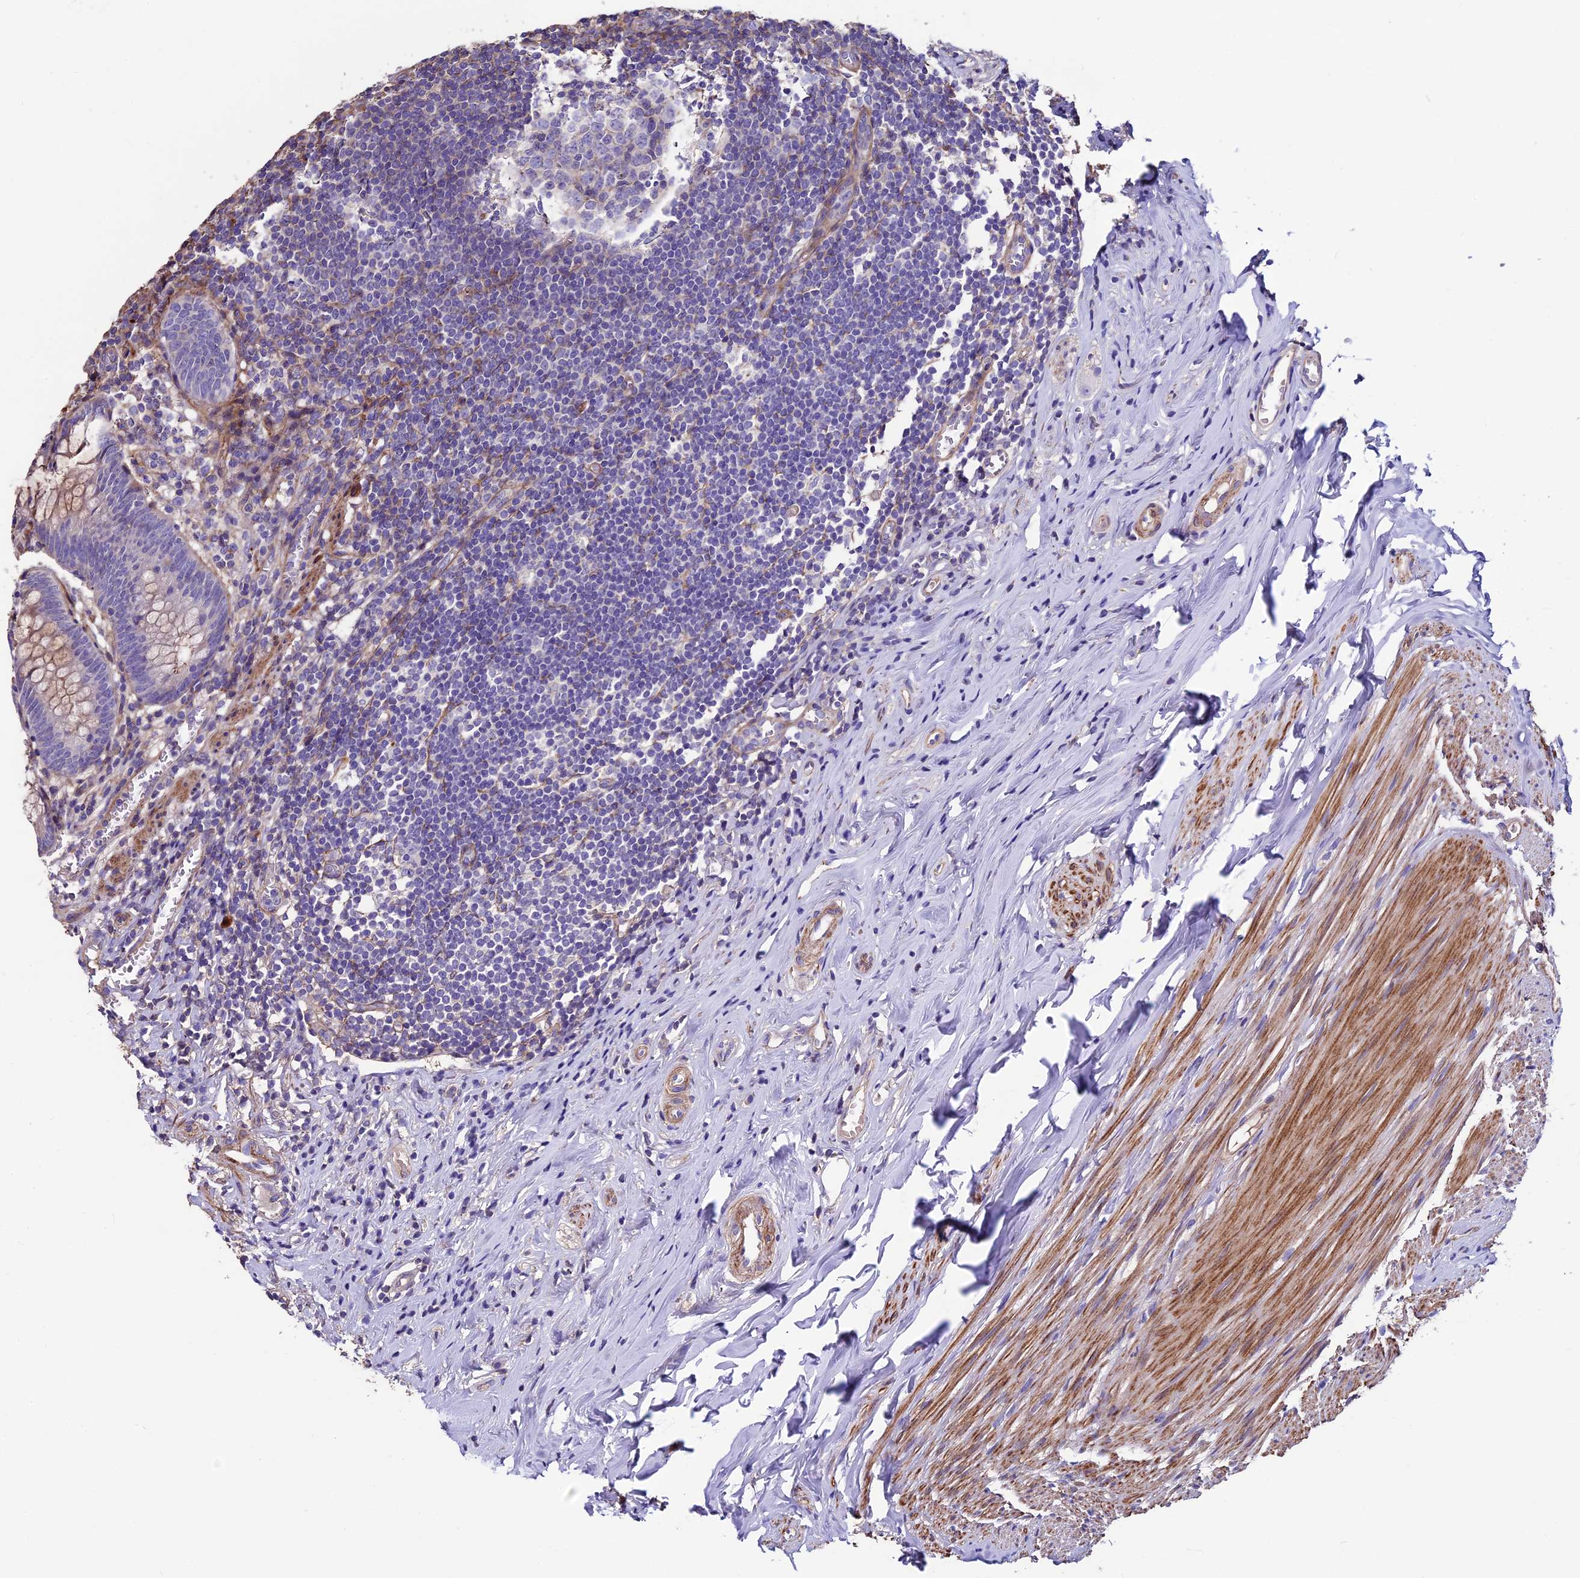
{"staining": {"intensity": "moderate", "quantity": "25%-75%", "location": "cytoplasmic/membranous"}, "tissue": "appendix", "cell_type": "Glandular cells", "image_type": "normal", "snomed": [{"axis": "morphology", "description": "Normal tissue, NOS"}, {"axis": "topography", "description": "Appendix"}], "caption": "Glandular cells reveal medium levels of moderate cytoplasmic/membranous positivity in about 25%-75% of cells in benign human appendix.", "gene": "EVA1B", "patient": {"sex": "female", "age": 51}}